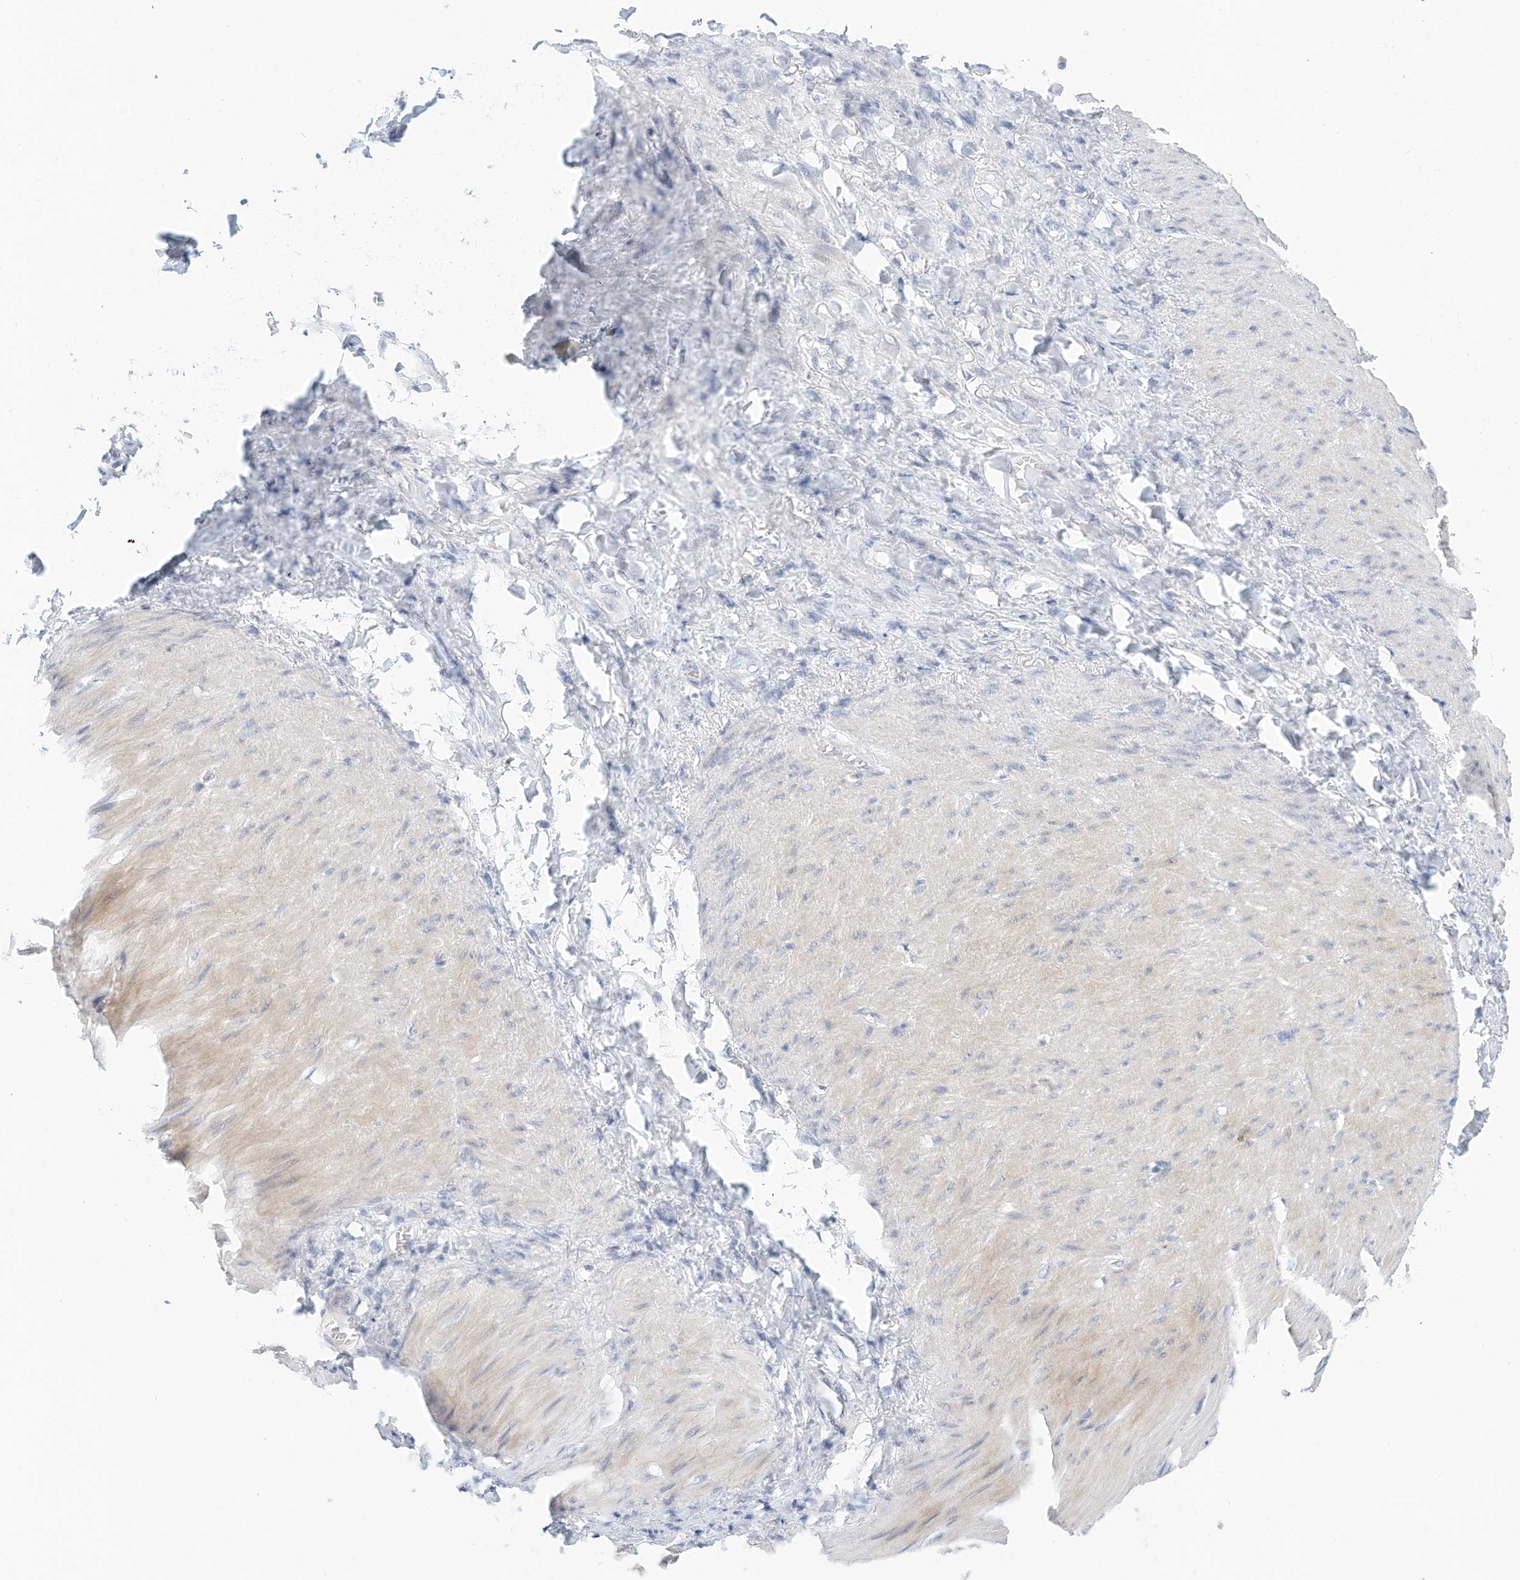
{"staining": {"intensity": "negative", "quantity": "none", "location": "none"}, "tissue": "stomach cancer", "cell_type": "Tumor cells", "image_type": "cancer", "snomed": [{"axis": "morphology", "description": "Normal tissue, NOS"}, {"axis": "morphology", "description": "Adenocarcinoma, NOS"}, {"axis": "topography", "description": "Stomach"}], "caption": "IHC of human stomach cancer demonstrates no staining in tumor cells.", "gene": "MICAL1", "patient": {"sex": "male", "age": 82}}